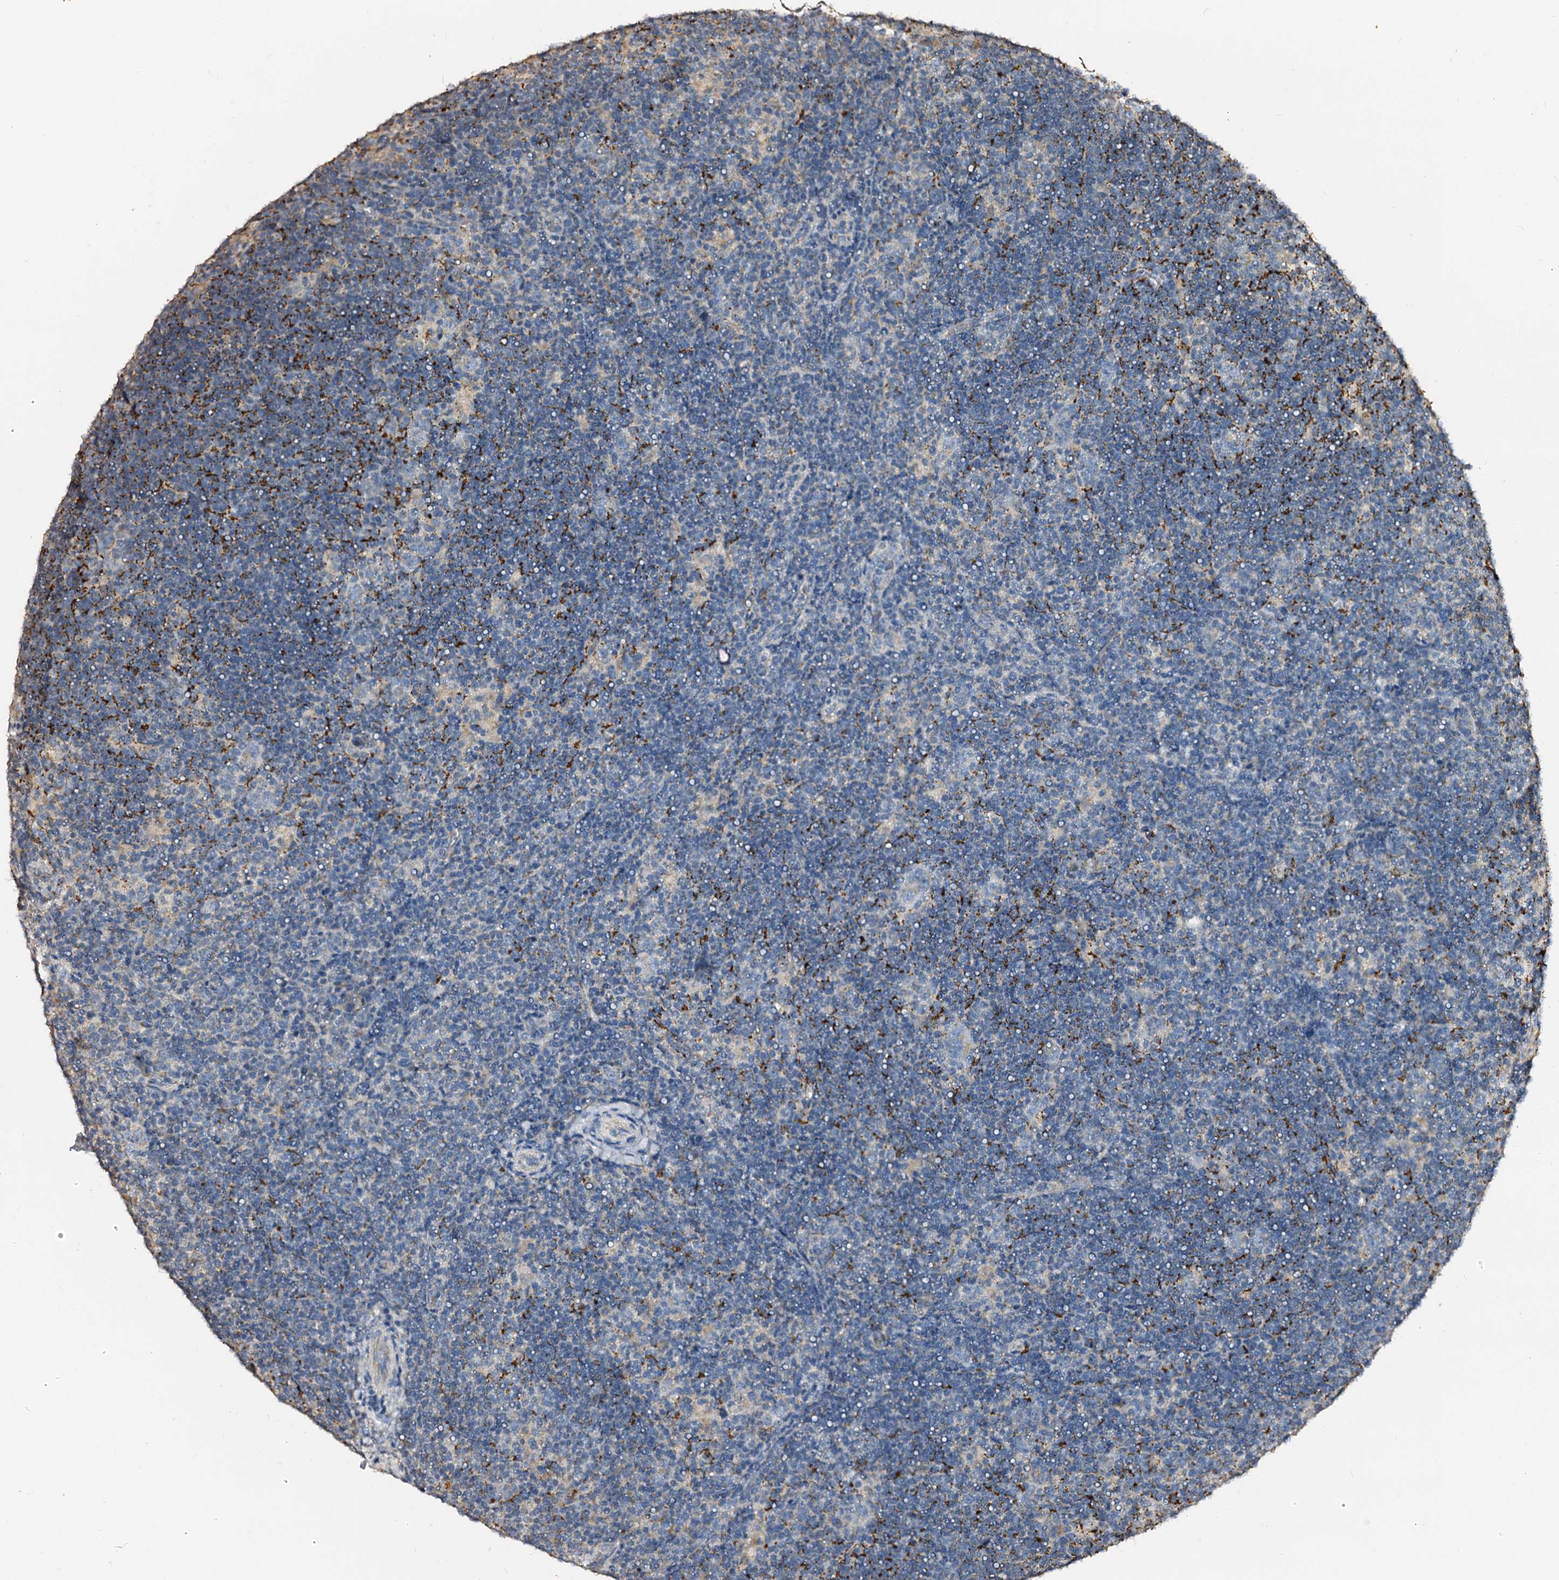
{"staining": {"intensity": "negative", "quantity": "none", "location": "none"}, "tissue": "lymphoma", "cell_type": "Tumor cells", "image_type": "cancer", "snomed": [{"axis": "morphology", "description": "Hodgkin's disease, NOS"}, {"axis": "topography", "description": "Lymph node"}], "caption": "Tumor cells show no significant positivity in Hodgkin's disease. The staining was performed using DAB (3,3'-diaminobenzidine) to visualize the protein expression in brown, while the nuclei were stained in blue with hematoxylin (Magnification: 20x).", "gene": "MAOB", "patient": {"sex": "female", "age": 57}}